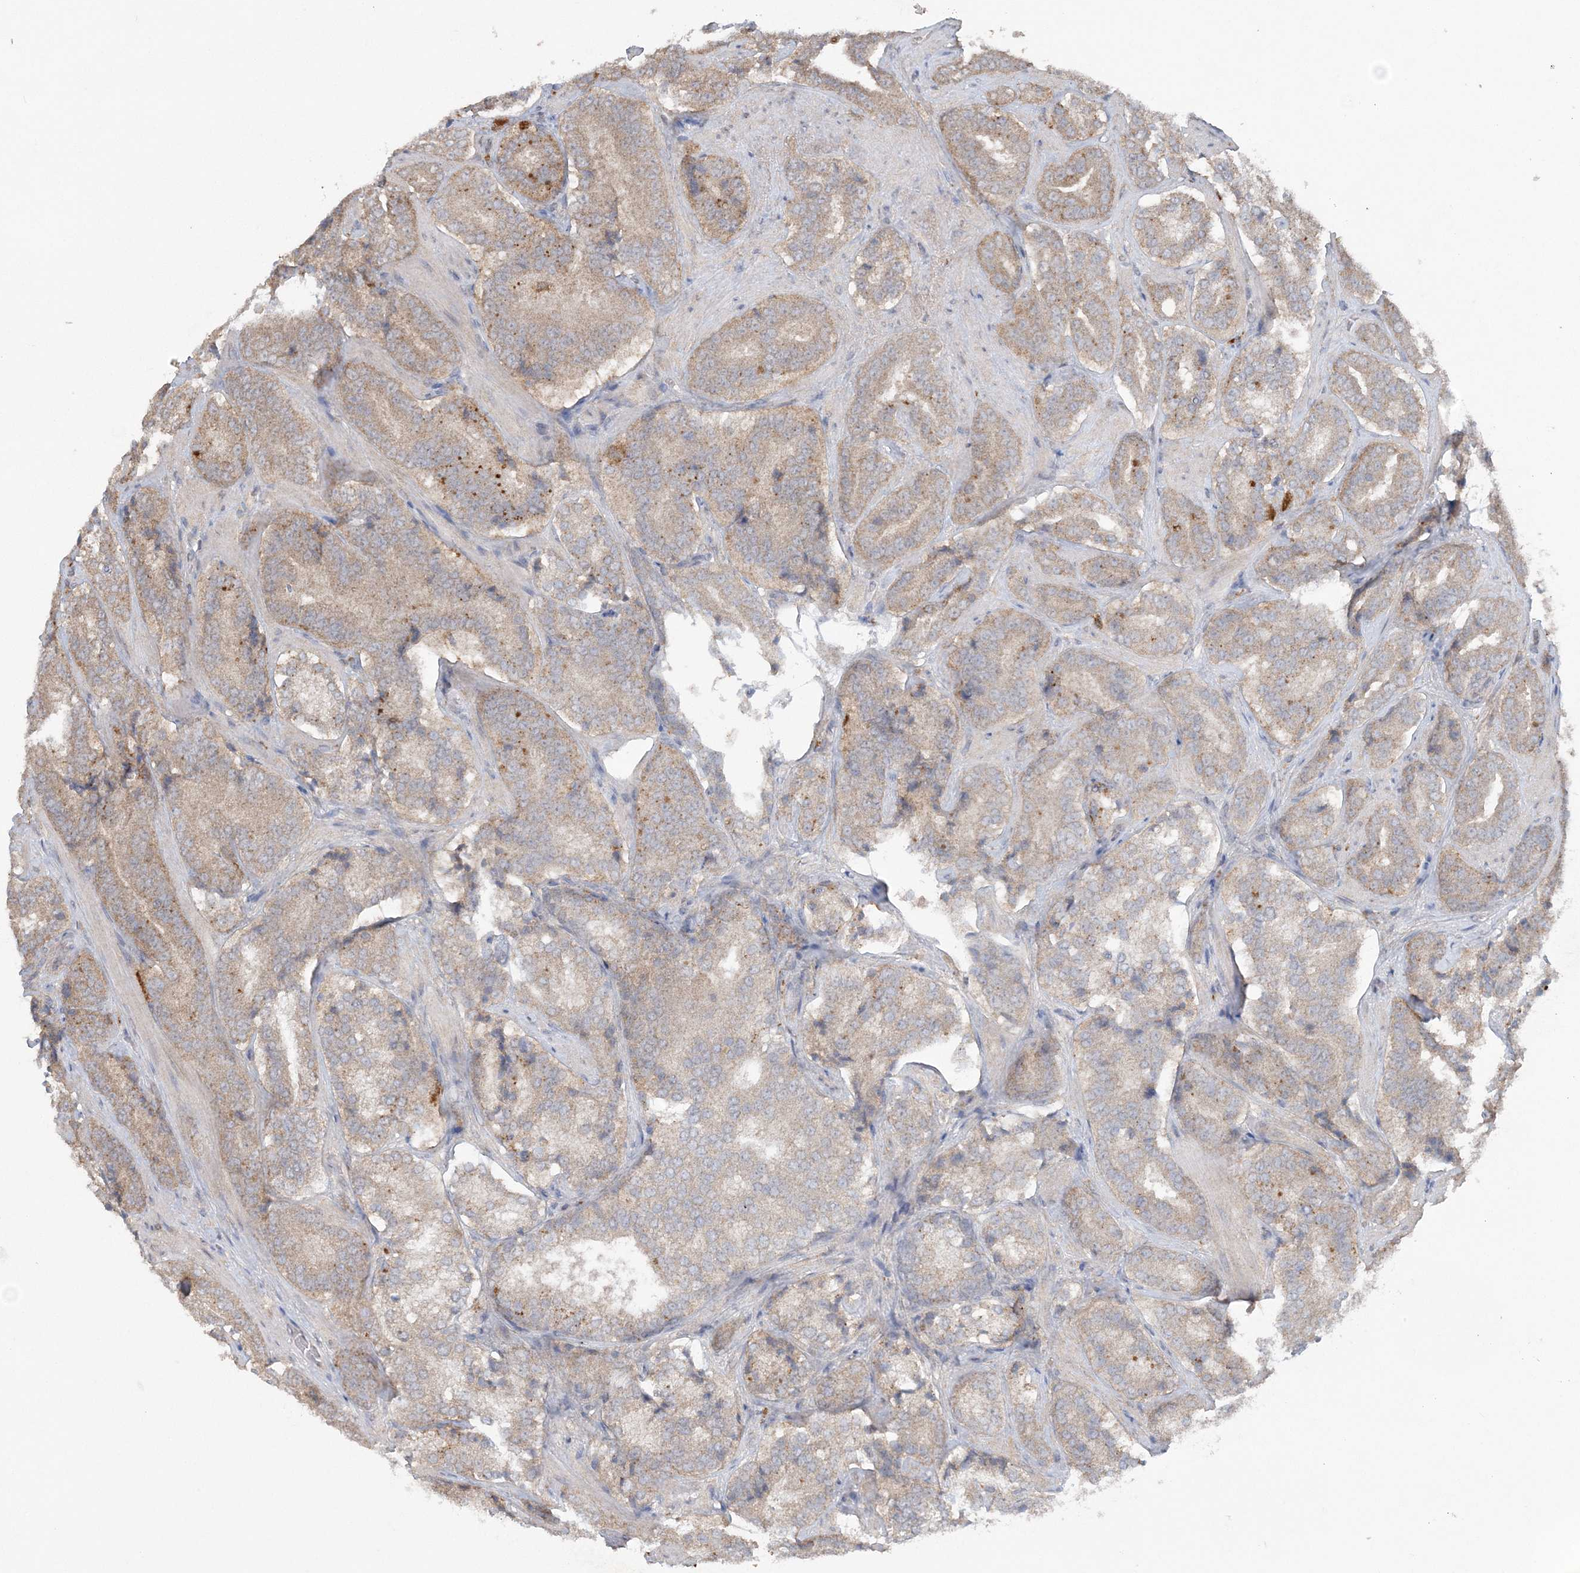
{"staining": {"intensity": "weak", "quantity": "25%-75%", "location": "cytoplasmic/membranous"}, "tissue": "prostate cancer", "cell_type": "Tumor cells", "image_type": "cancer", "snomed": [{"axis": "morphology", "description": "Adenocarcinoma, High grade"}, {"axis": "topography", "description": "Prostate"}], "caption": "This is a histology image of IHC staining of prostate cancer, which shows weak staining in the cytoplasmic/membranous of tumor cells.", "gene": "C1RL", "patient": {"sex": "male", "age": 60}}